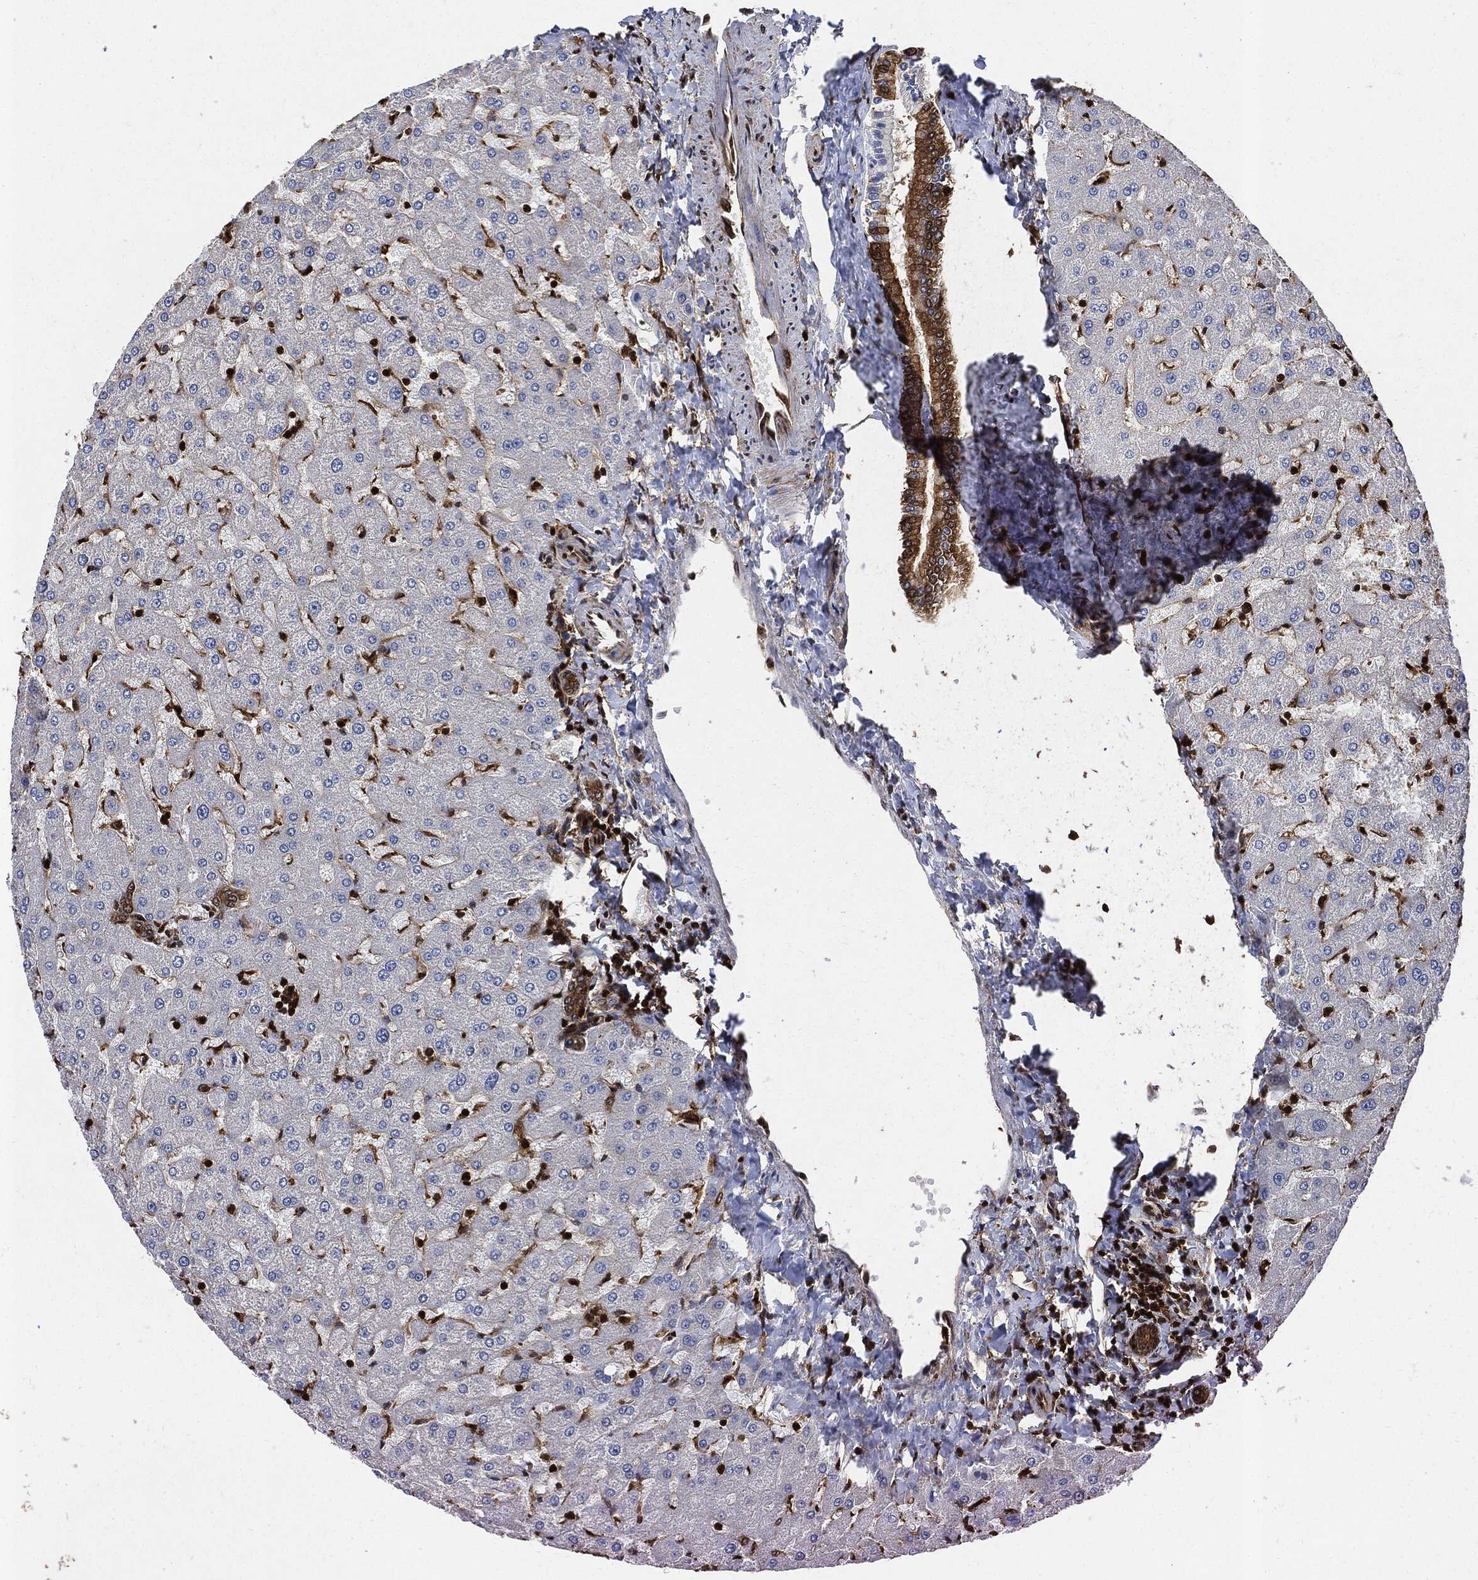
{"staining": {"intensity": "strong", "quantity": ">75%", "location": "cytoplasmic/membranous"}, "tissue": "liver", "cell_type": "Cholangiocytes", "image_type": "normal", "snomed": [{"axis": "morphology", "description": "Normal tissue, NOS"}, {"axis": "topography", "description": "Liver"}], "caption": "Cholangiocytes display strong cytoplasmic/membranous positivity in about >75% of cells in normal liver.", "gene": "YWHAB", "patient": {"sex": "female", "age": 50}}